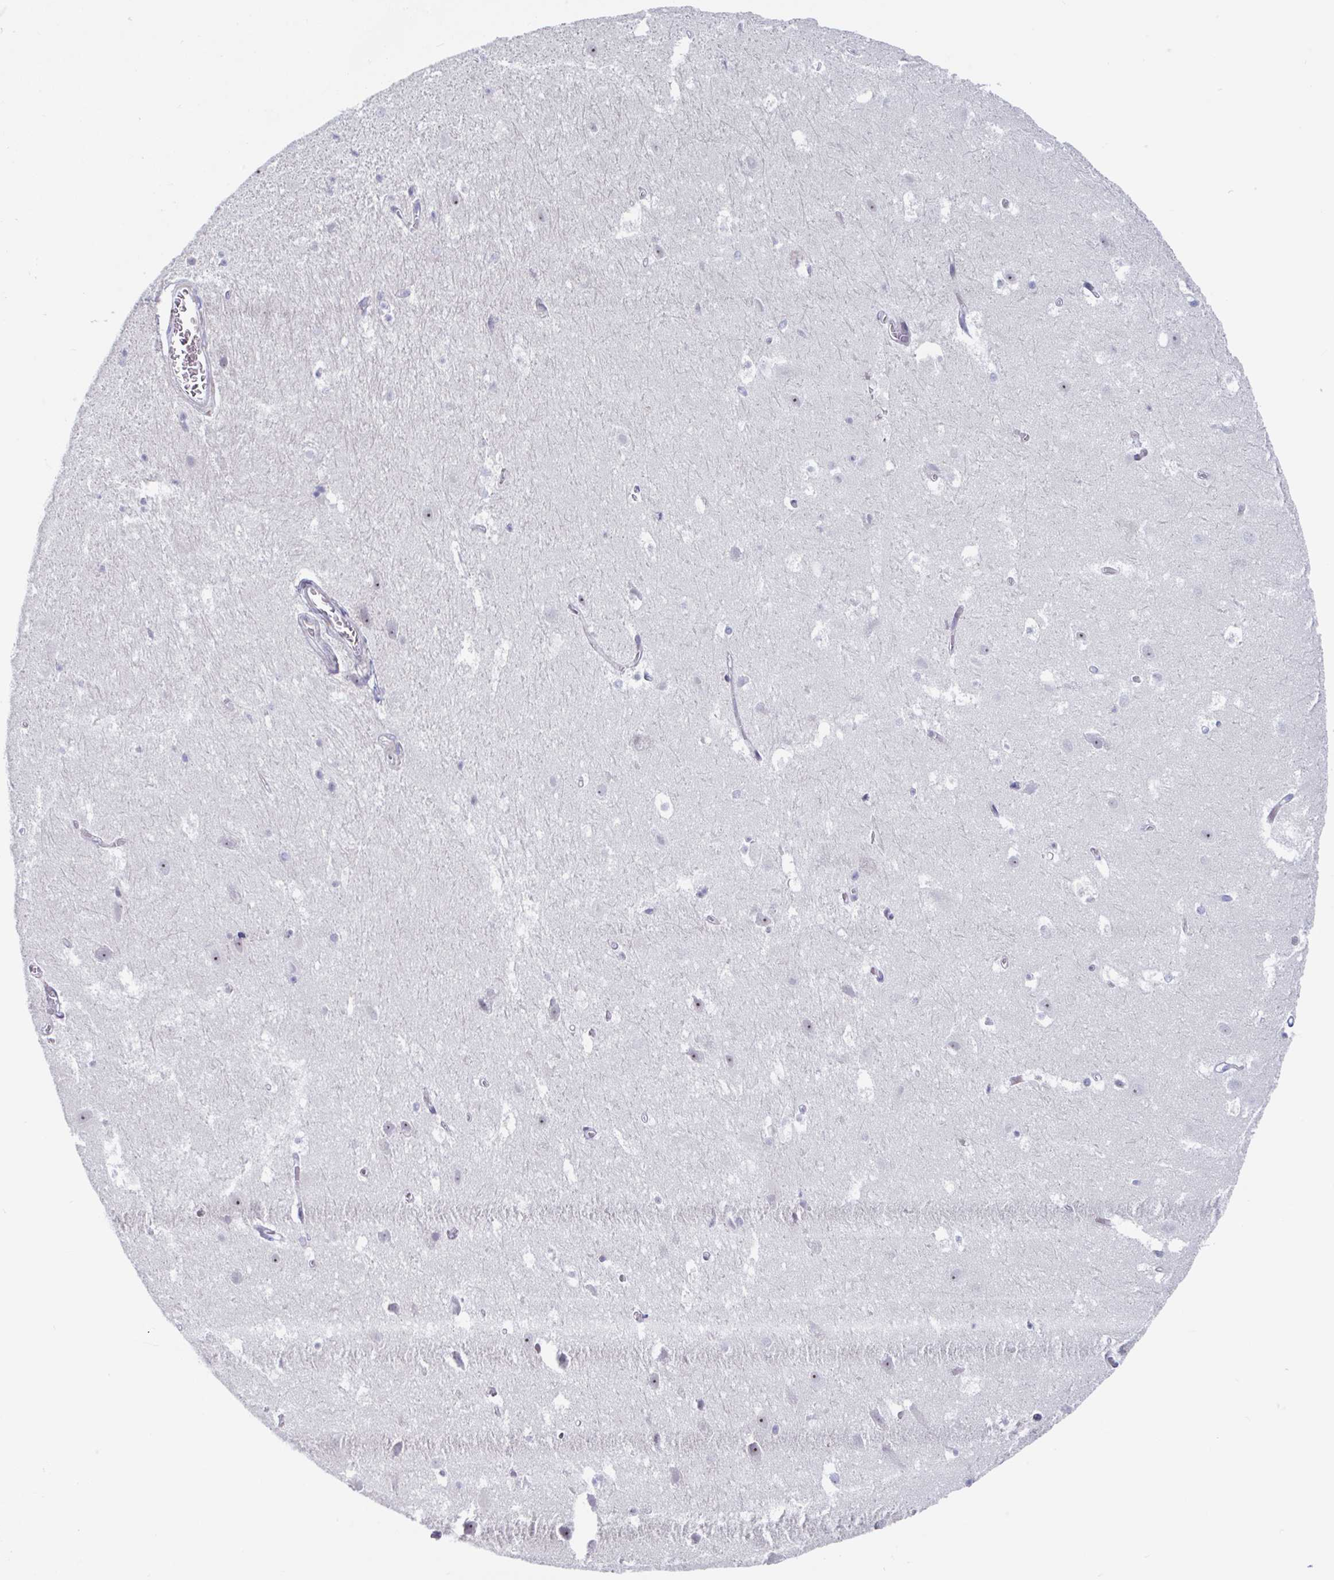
{"staining": {"intensity": "negative", "quantity": "none", "location": "none"}, "tissue": "hippocampus", "cell_type": "Glial cells", "image_type": "normal", "snomed": [{"axis": "morphology", "description": "Normal tissue, NOS"}, {"axis": "topography", "description": "Hippocampus"}], "caption": "This micrograph is of unremarkable hippocampus stained with immunohistochemistry (IHC) to label a protein in brown with the nuclei are counter-stained blue. There is no staining in glial cells.", "gene": "DUXA", "patient": {"sex": "female", "age": 52}}